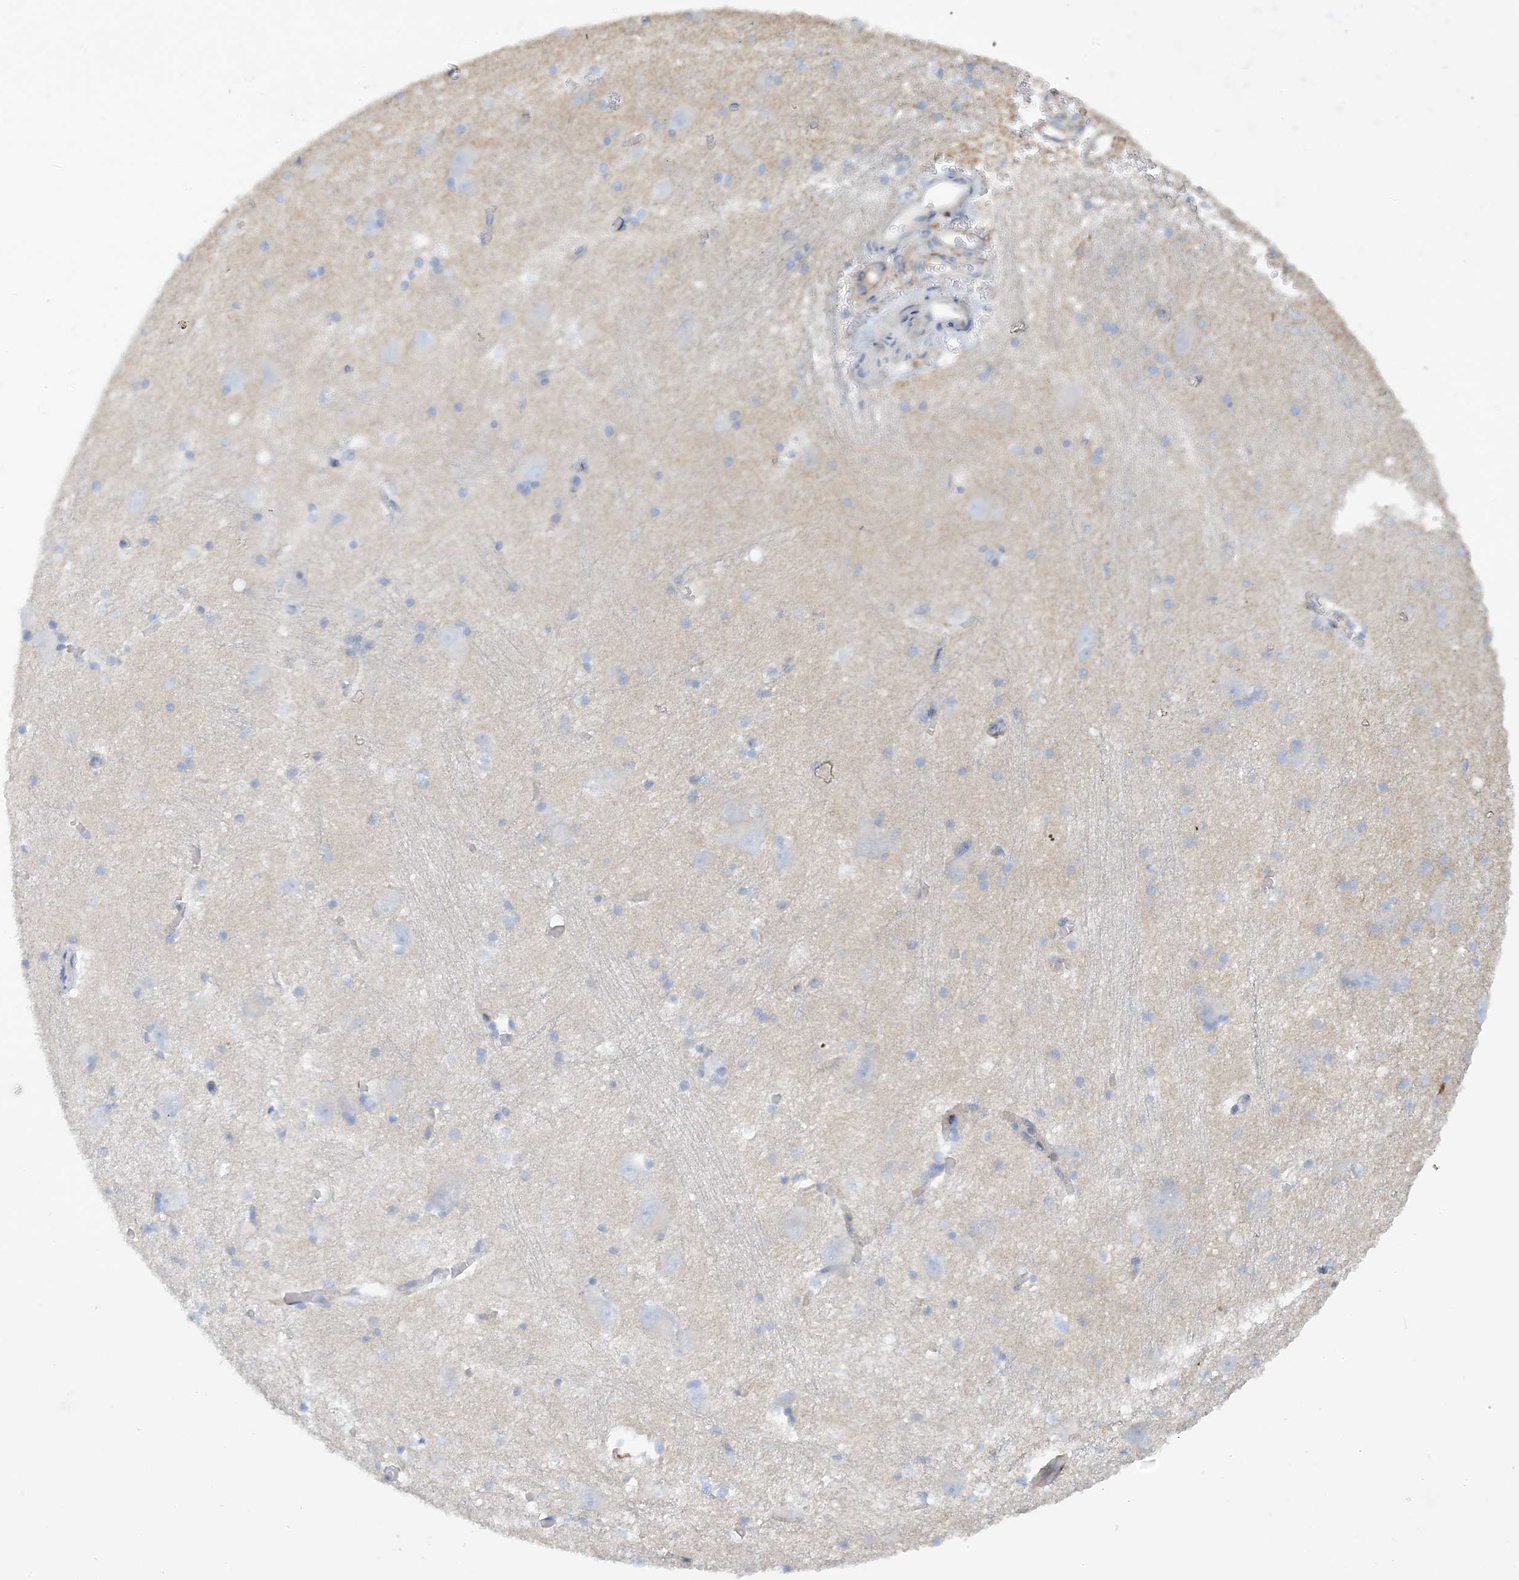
{"staining": {"intensity": "negative", "quantity": "none", "location": "none"}, "tissue": "caudate", "cell_type": "Glial cells", "image_type": "normal", "snomed": [{"axis": "morphology", "description": "Normal tissue, NOS"}, {"axis": "topography", "description": "Lateral ventricle wall"}], "caption": "Immunohistochemistry of unremarkable human caudate demonstrates no positivity in glial cells.", "gene": "CALHM5", "patient": {"sex": "male", "age": 37}}